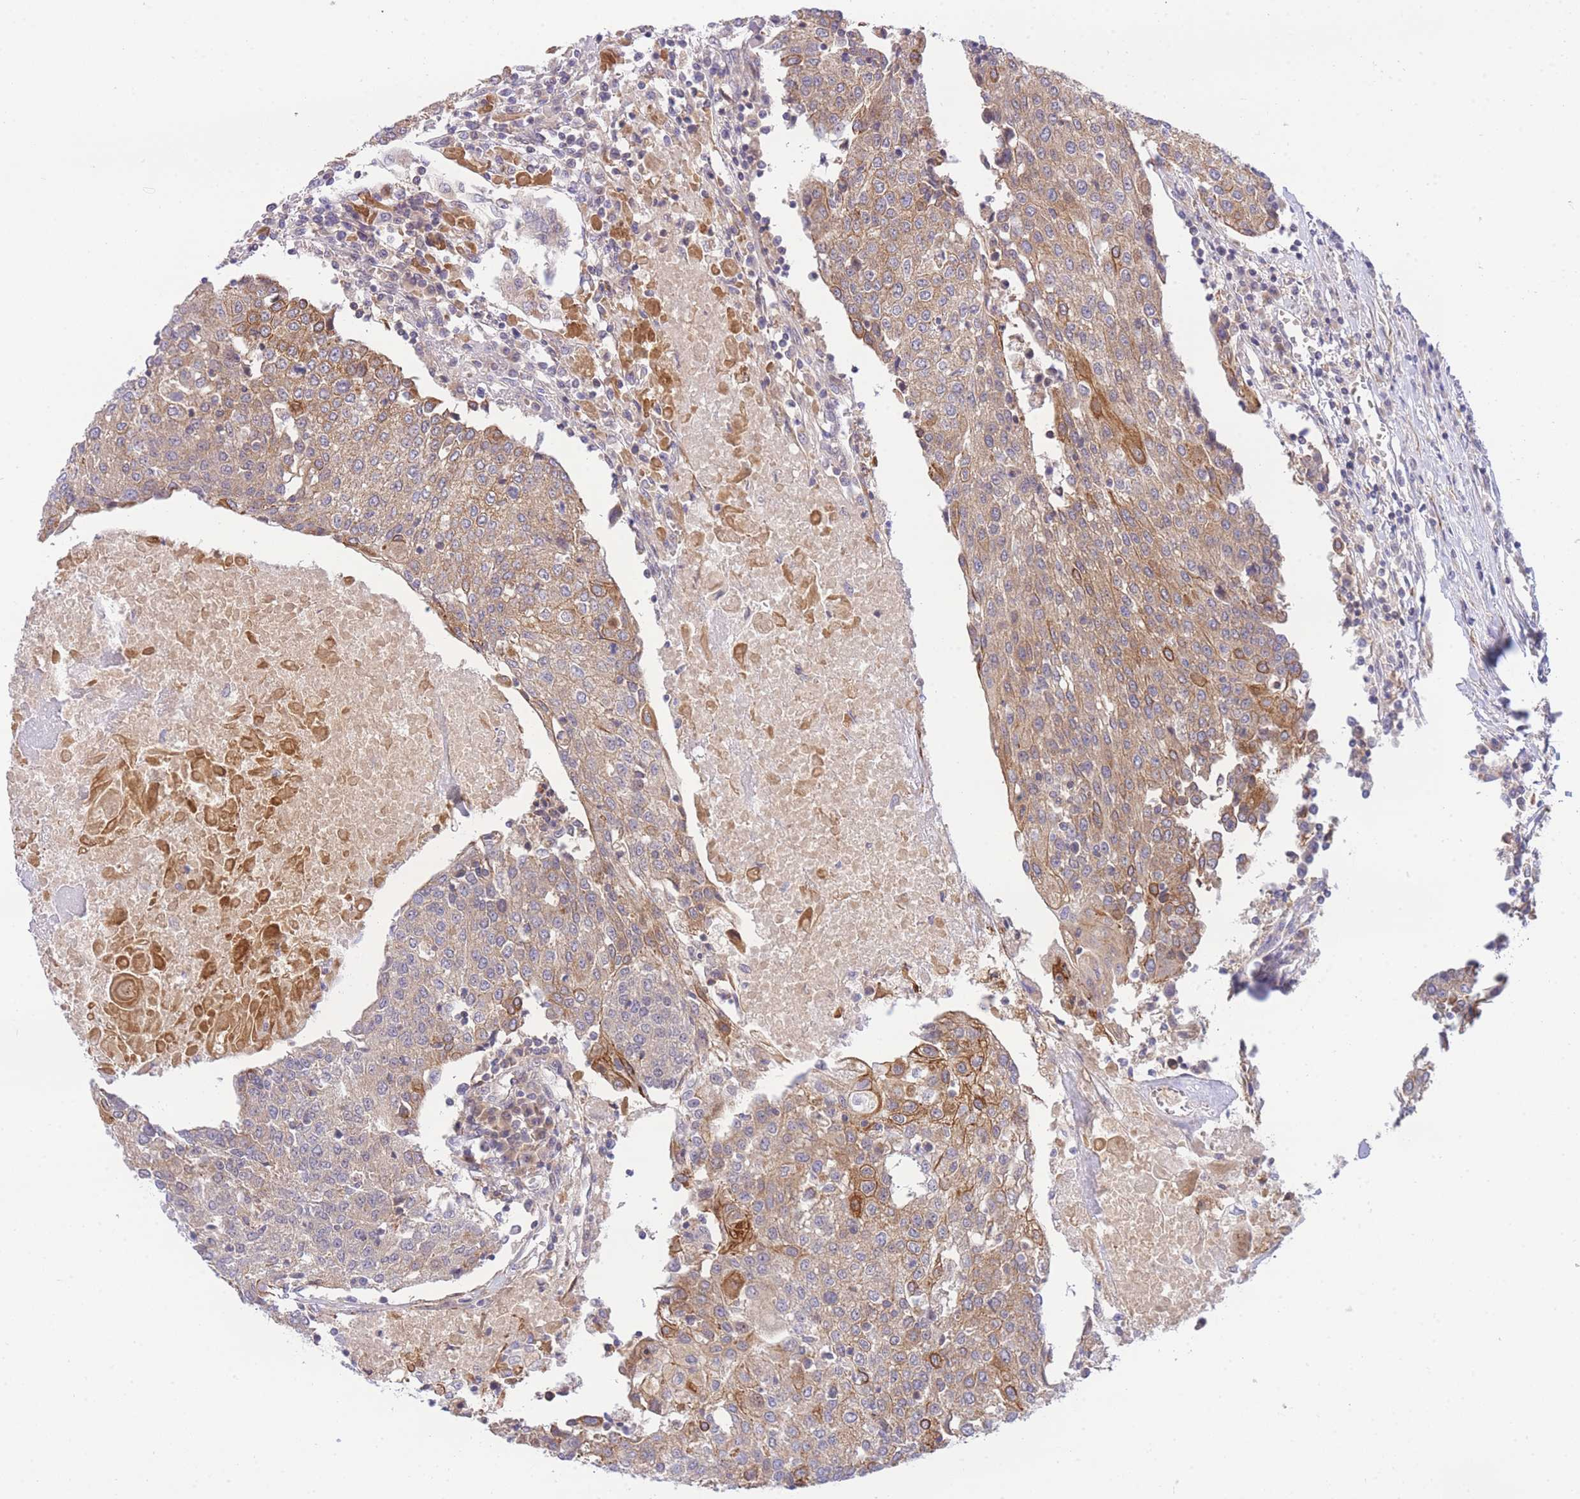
{"staining": {"intensity": "moderate", "quantity": "25%-75%", "location": "cytoplasmic/membranous"}, "tissue": "urothelial cancer", "cell_type": "Tumor cells", "image_type": "cancer", "snomed": [{"axis": "morphology", "description": "Urothelial carcinoma, High grade"}, {"axis": "topography", "description": "Urinary bladder"}], "caption": "A medium amount of moderate cytoplasmic/membranous positivity is appreciated in approximately 25%-75% of tumor cells in high-grade urothelial carcinoma tissue.", "gene": "EIF2B2", "patient": {"sex": "female", "age": 85}}